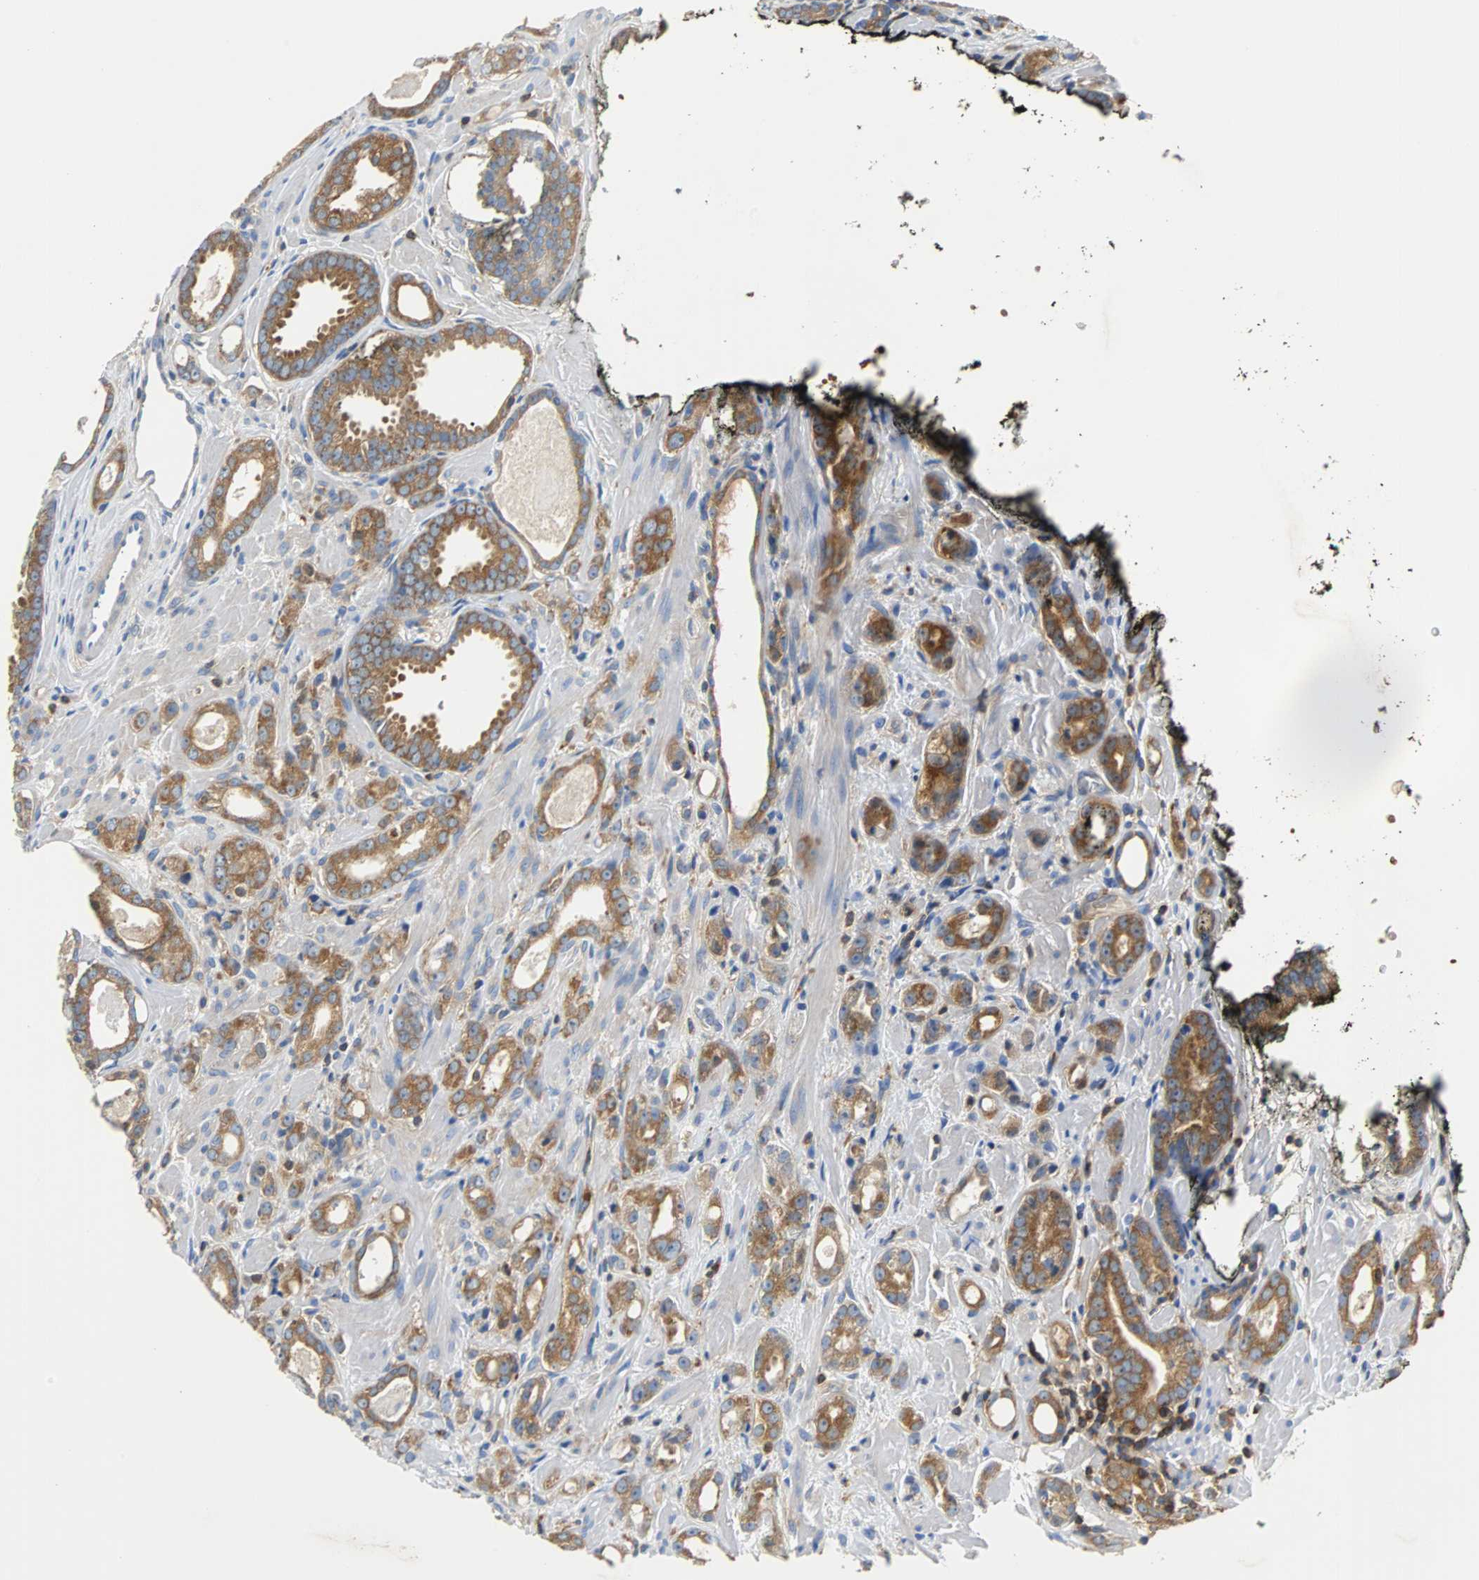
{"staining": {"intensity": "strong", "quantity": ">75%", "location": "cytoplasmic/membranous"}, "tissue": "prostate cancer", "cell_type": "Tumor cells", "image_type": "cancer", "snomed": [{"axis": "morphology", "description": "Adenocarcinoma, Low grade"}, {"axis": "topography", "description": "Prostate"}], "caption": "Human adenocarcinoma (low-grade) (prostate) stained with a protein marker reveals strong staining in tumor cells.", "gene": "TSC22D4", "patient": {"sex": "male", "age": 57}}